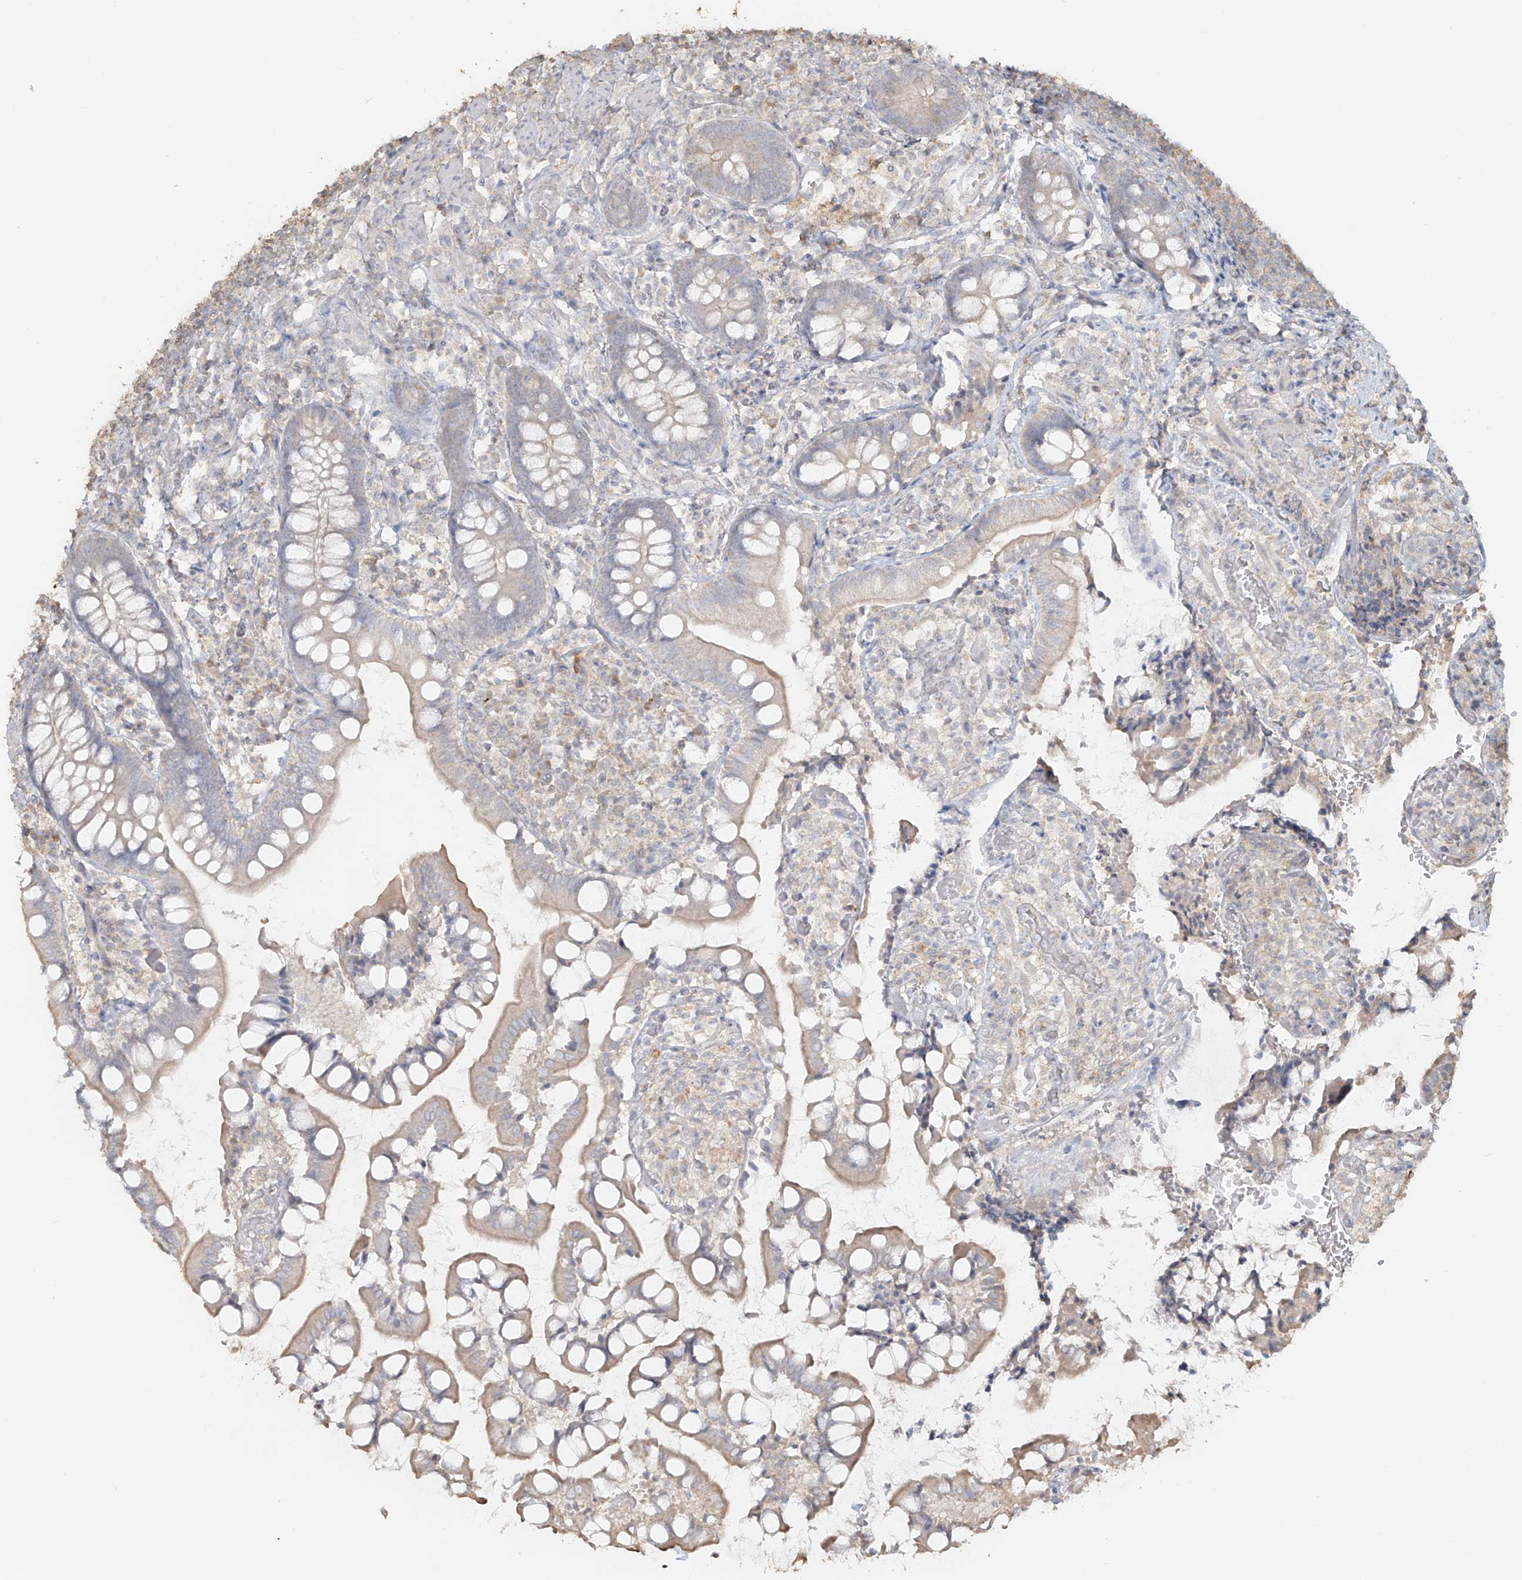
{"staining": {"intensity": "moderate", "quantity": "<25%", "location": "cytoplasmic/membranous"}, "tissue": "small intestine", "cell_type": "Glandular cells", "image_type": "normal", "snomed": [{"axis": "morphology", "description": "Normal tissue, NOS"}, {"axis": "topography", "description": "Small intestine"}], "caption": "Small intestine was stained to show a protein in brown. There is low levels of moderate cytoplasmic/membranous staining in about <25% of glandular cells.", "gene": "NPHS1", "patient": {"sex": "male", "age": 52}}